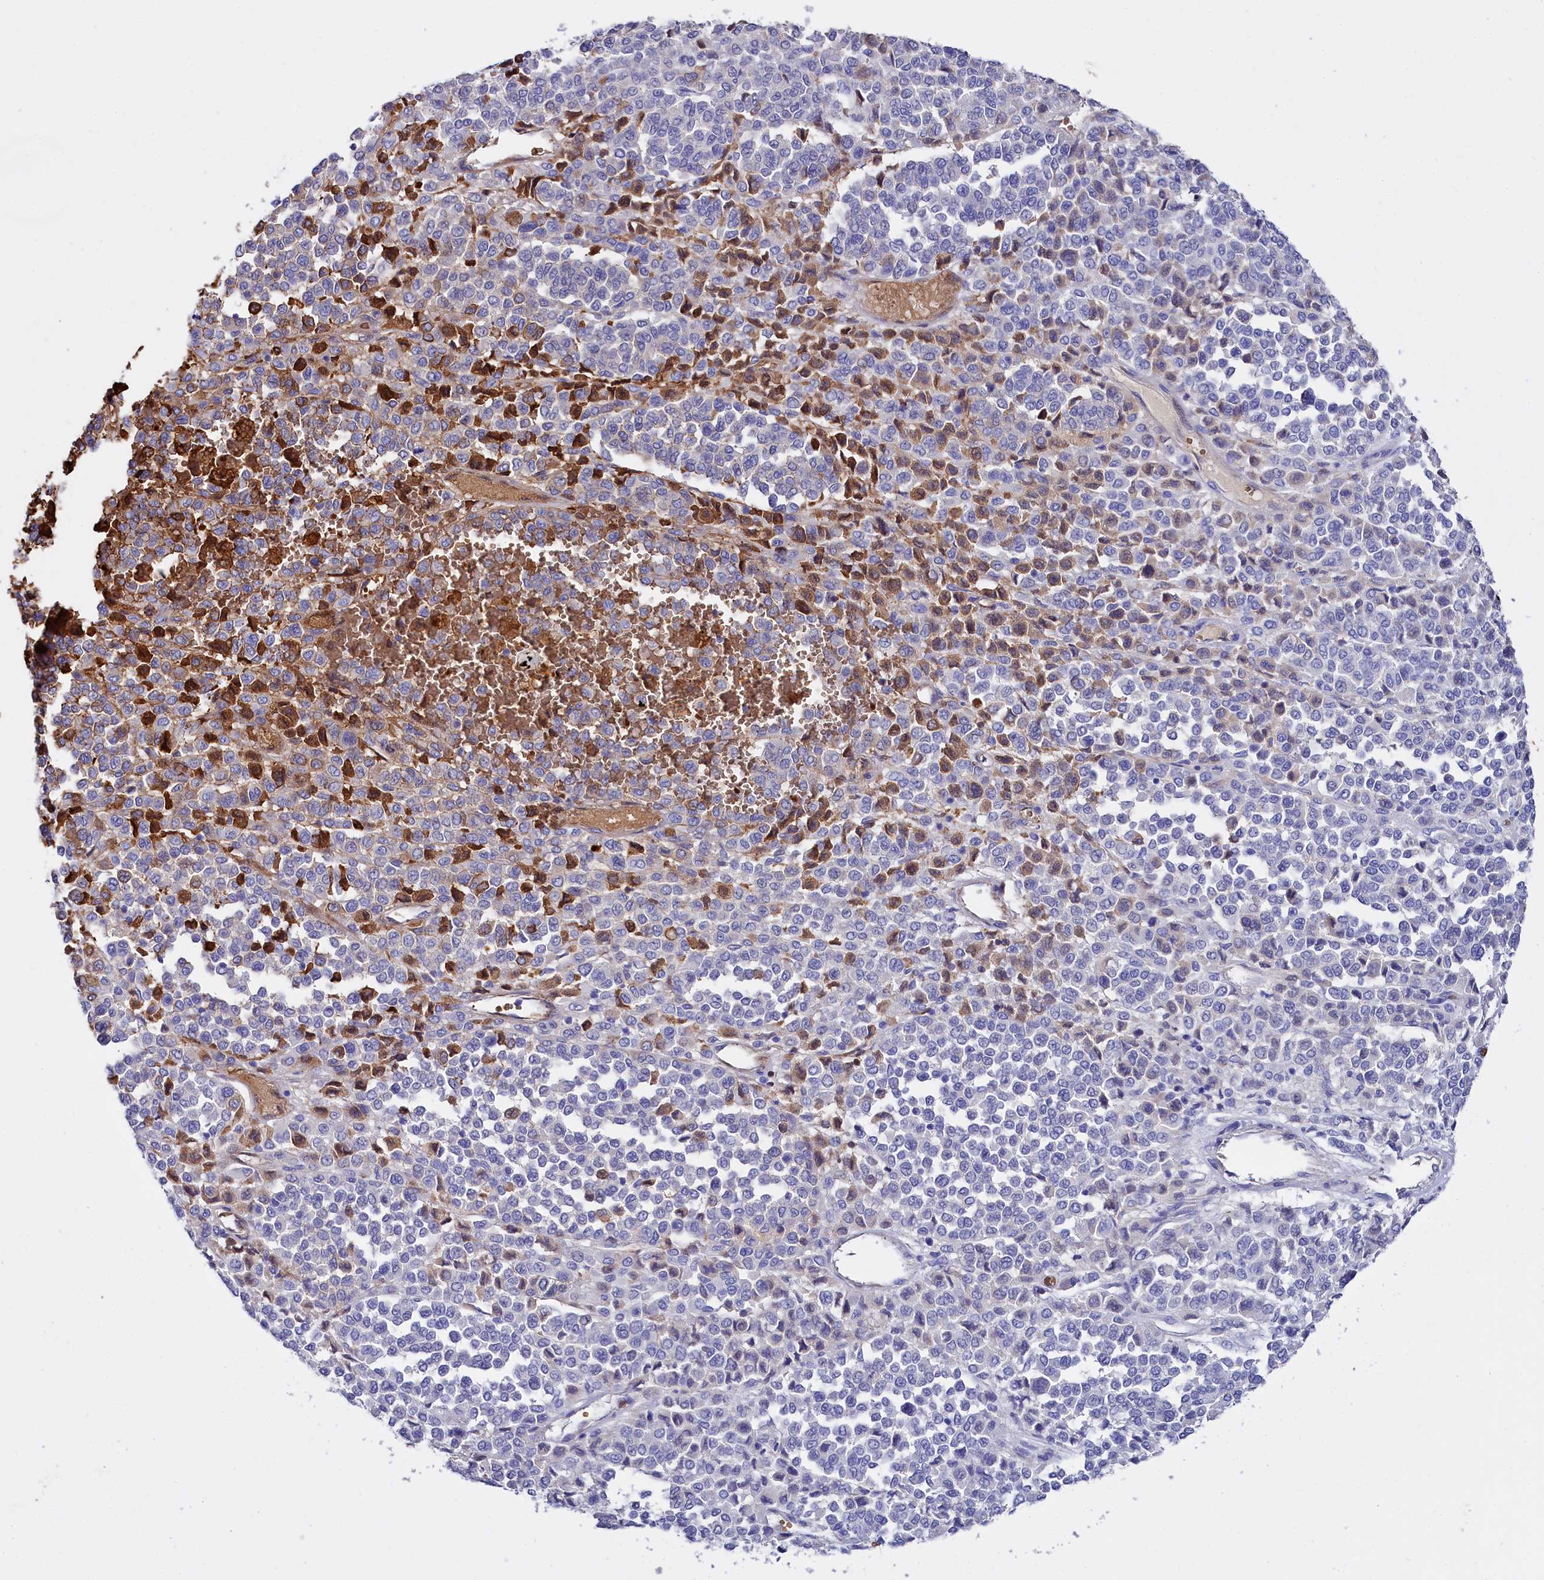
{"staining": {"intensity": "strong", "quantity": "25%-75%", "location": "cytoplasmic/membranous"}, "tissue": "melanoma", "cell_type": "Tumor cells", "image_type": "cancer", "snomed": [{"axis": "morphology", "description": "Malignant melanoma, Metastatic site"}, {"axis": "topography", "description": "Pancreas"}], "caption": "Human malignant melanoma (metastatic site) stained for a protein (brown) reveals strong cytoplasmic/membranous positive positivity in about 25%-75% of tumor cells.", "gene": "RPUSD3", "patient": {"sex": "female", "age": 30}}